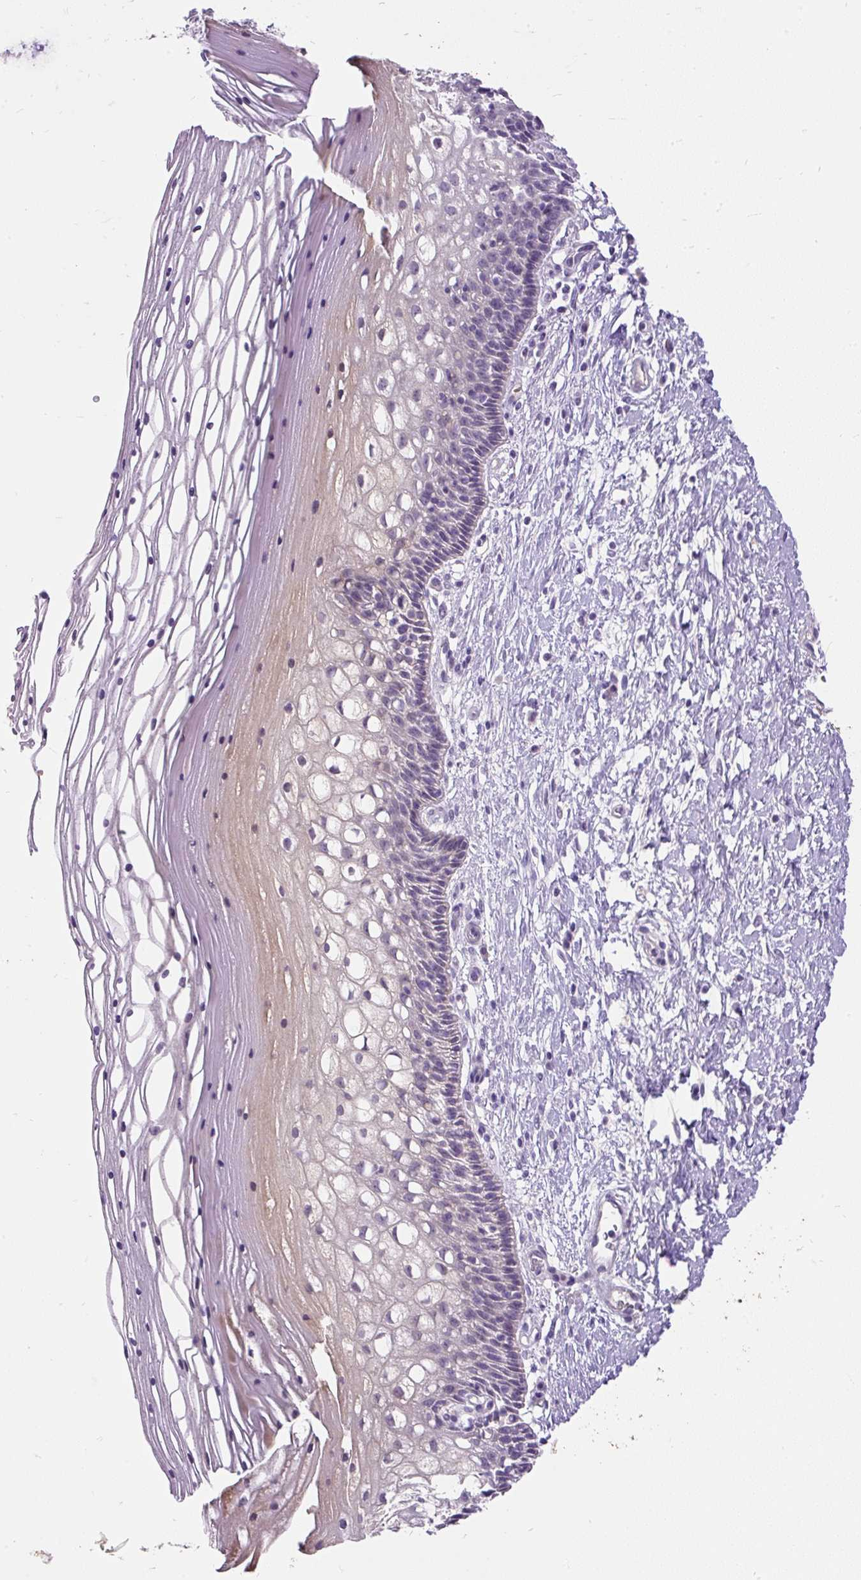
{"staining": {"intensity": "weak", "quantity": "25%-75%", "location": "cytoplasmic/membranous"}, "tissue": "cervix", "cell_type": "Glandular cells", "image_type": "normal", "snomed": [{"axis": "morphology", "description": "Normal tissue, NOS"}, {"axis": "topography", "description": "Cervix"}], "caption": "Protein staining exhibits weak cytoplasmic/membranous staining in approximately 25%-75% of glandular cells in unremarkable cervix.", "gene": "KRTAP20", "patient": {"sex": "female", "age": 36}}